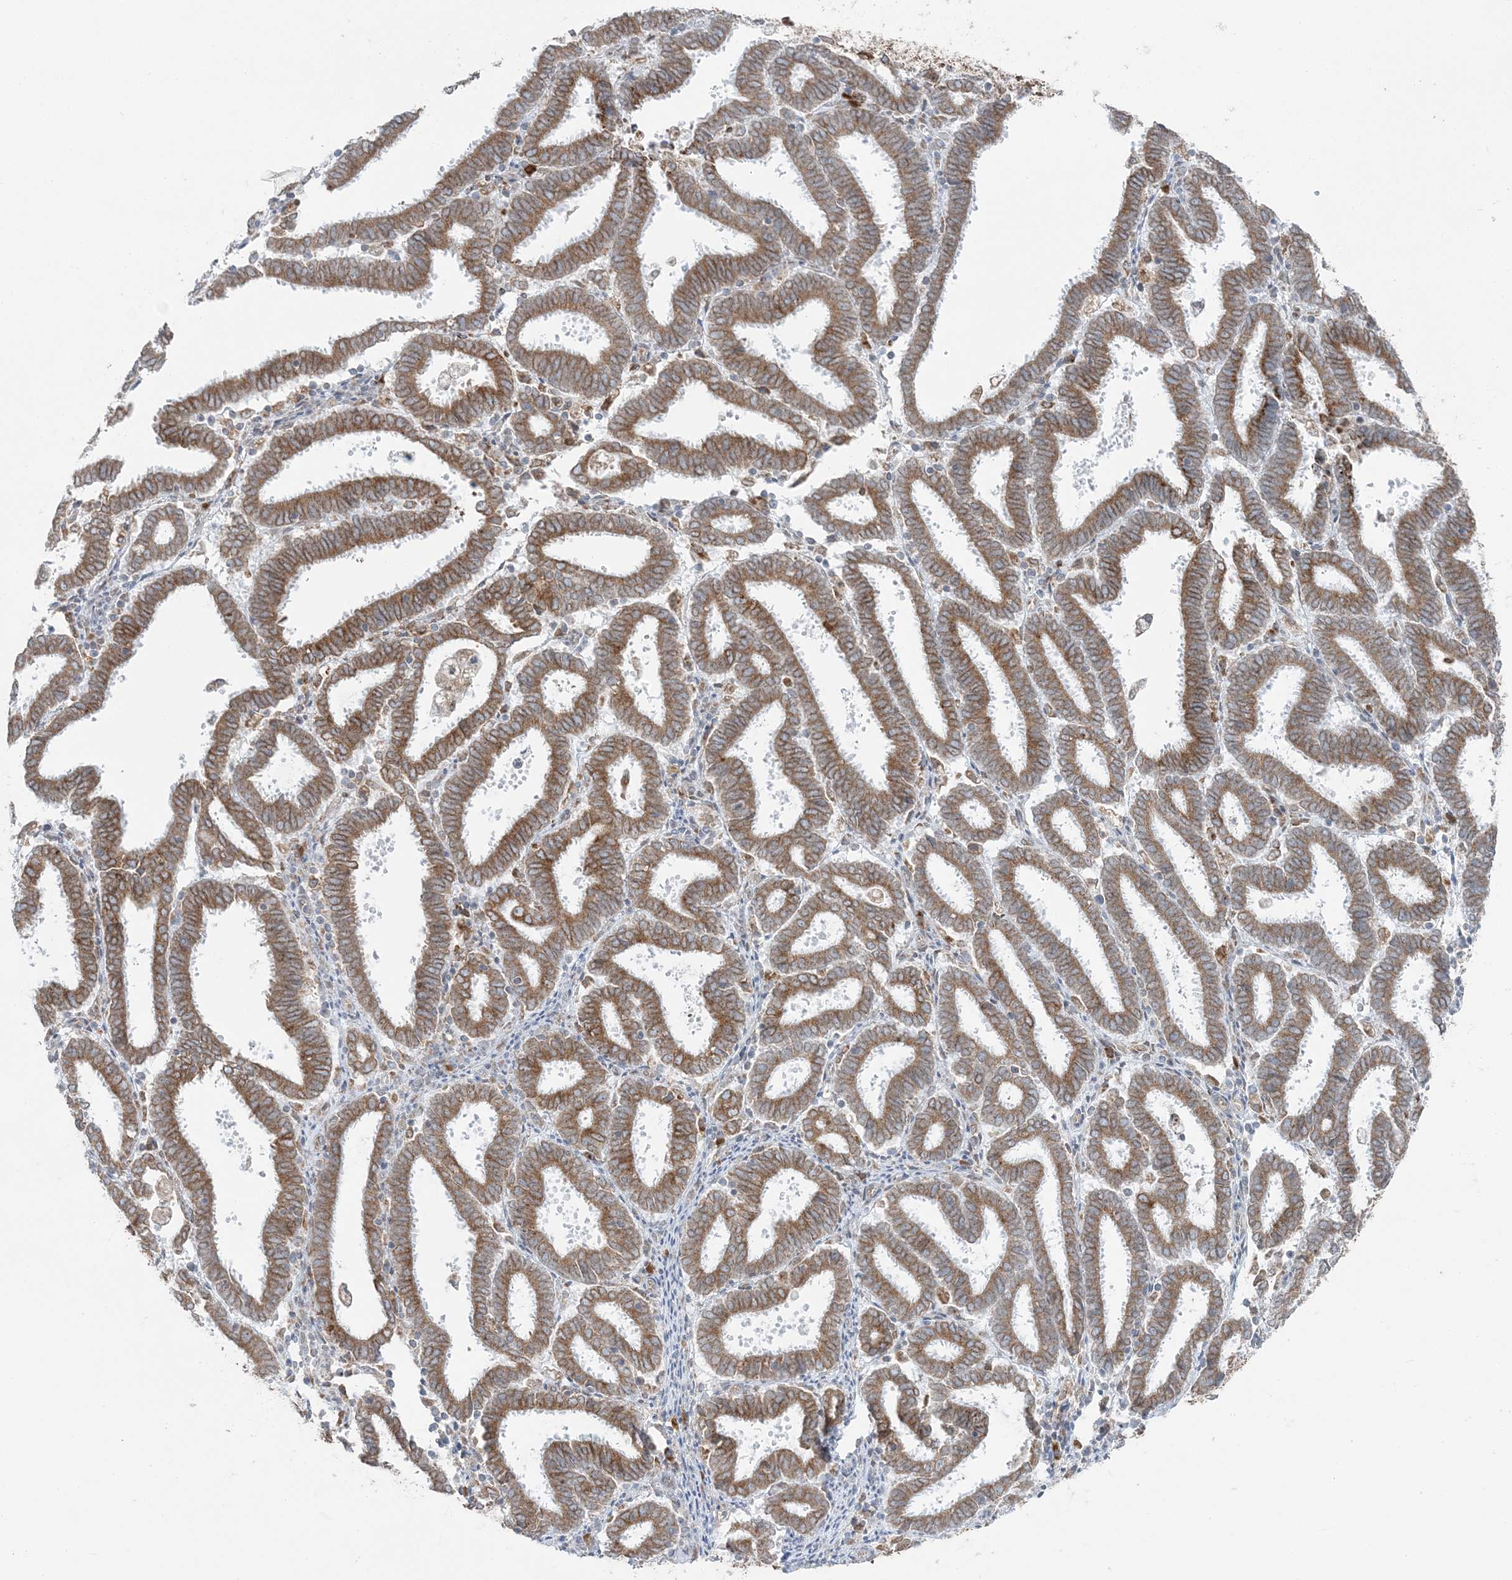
{"staining": {"intensity": "moderate", "quantity": ">75%", "location": "cytoplasmic/membranous"}, "tissue": "endometrial cancer", "cell_type": "Tumor cells", "image_type": "cancer", "snomed": [{"axis": "morphology", "description": "Adenocarcinoma, NOS"}, {"axis": "topography", "description": "Uterus"}], "caption": "A brown stain highlights moderate cytoplasmic/membranous expression of a protein in human endometrial cancer tumor cells.", "gene": "TMED10", "patient": {"sex": "female", "age": 83}}